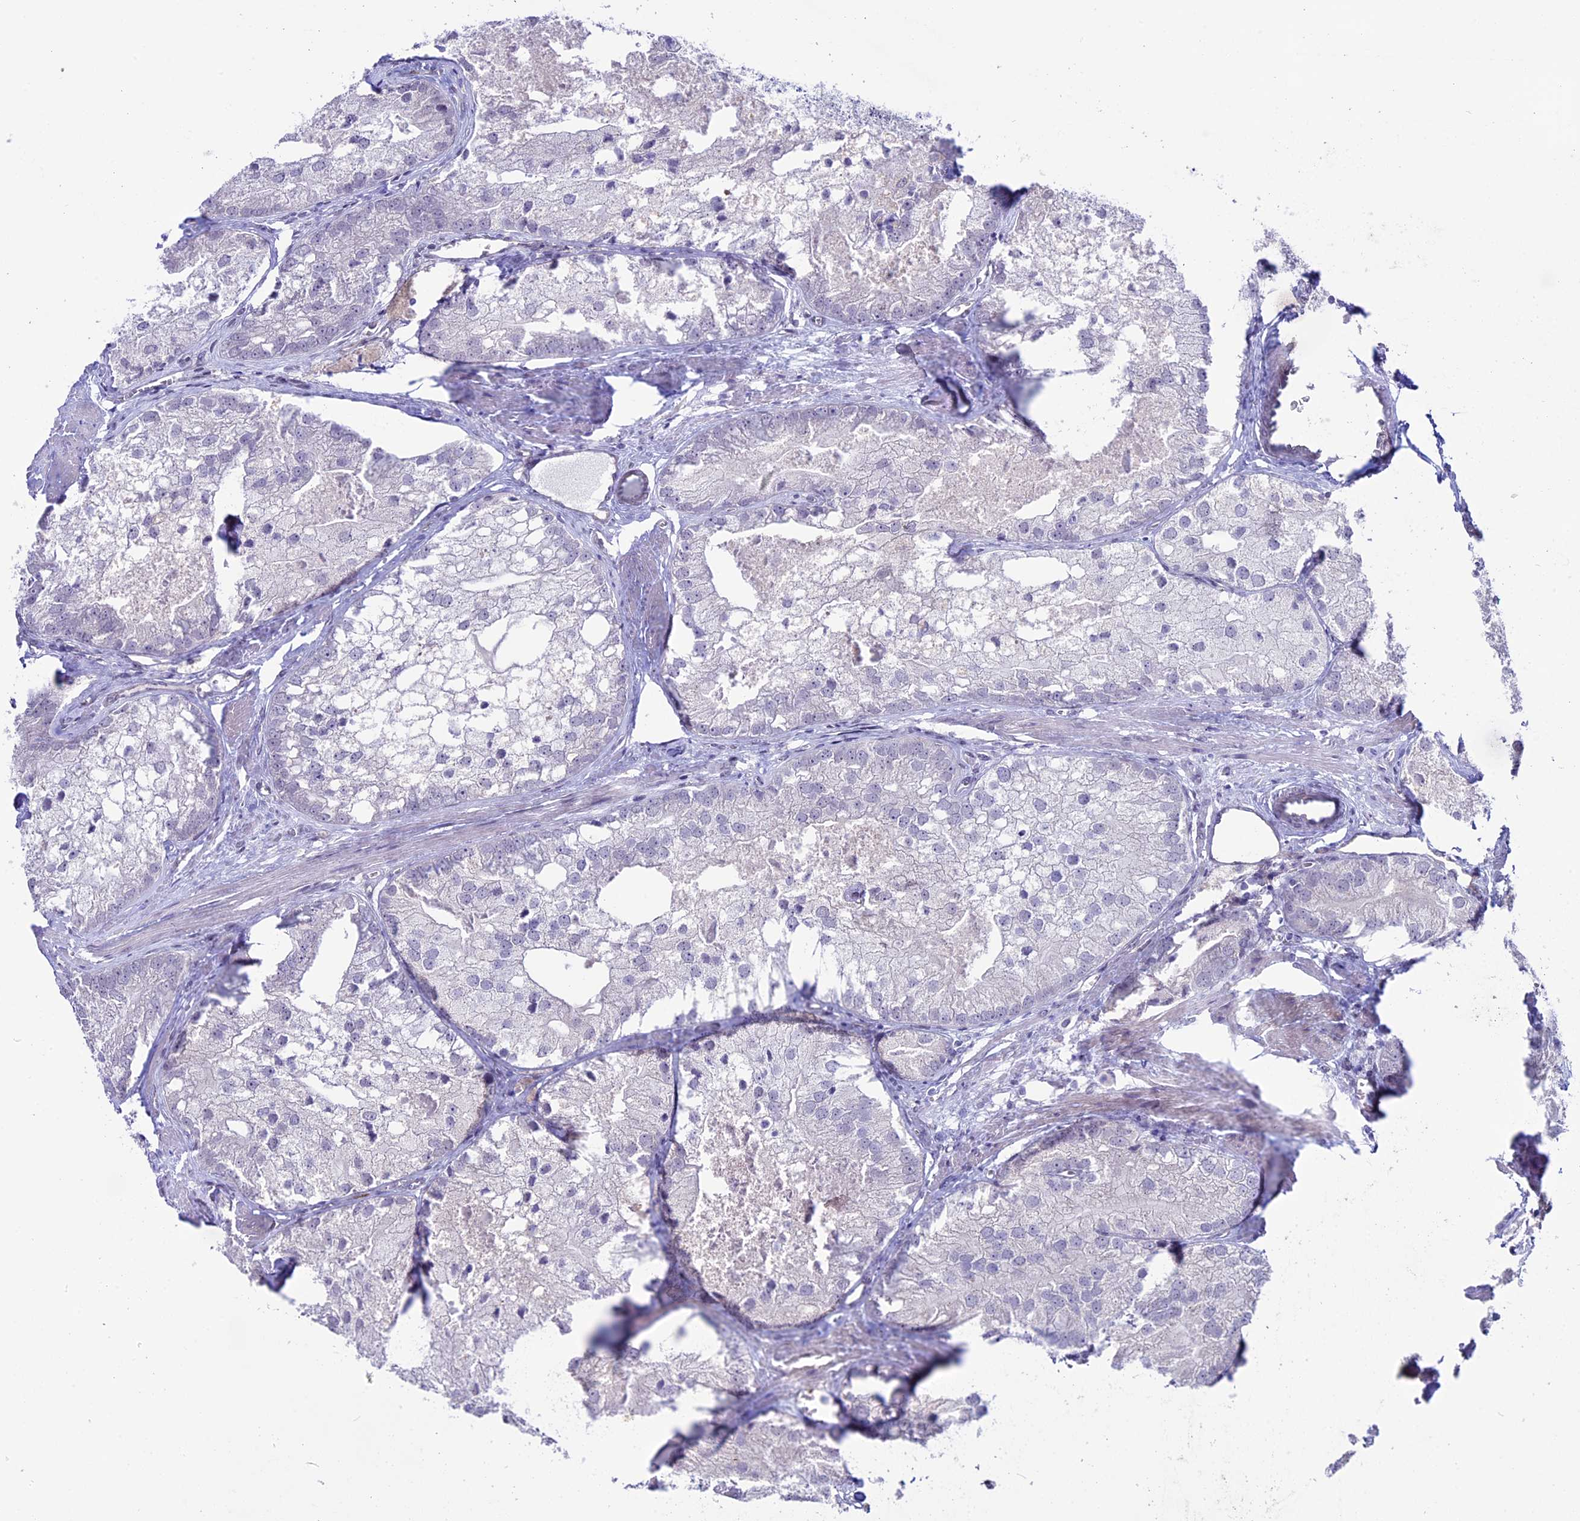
{"staining": {"intensity": "negative", "quantity": "none", "location": "none"}, "tissue": "prostate cancer", "cell_type": "Tumor cells", "image_type": "cancer", "snomed": [{"axis": "morphology", "description": "Adenocarcinoma, Low grade"}, {"axis": "topography", "description": "Prostate"}], "caption": "Micrograph shows no significant protein positivity in tumor cells of prostate cancer (adenocarcinoma (low-grade)). (DAB IHC, high magnification).", "gene": "TMEM171", "patient": {"sex": "male", "age": 69}}